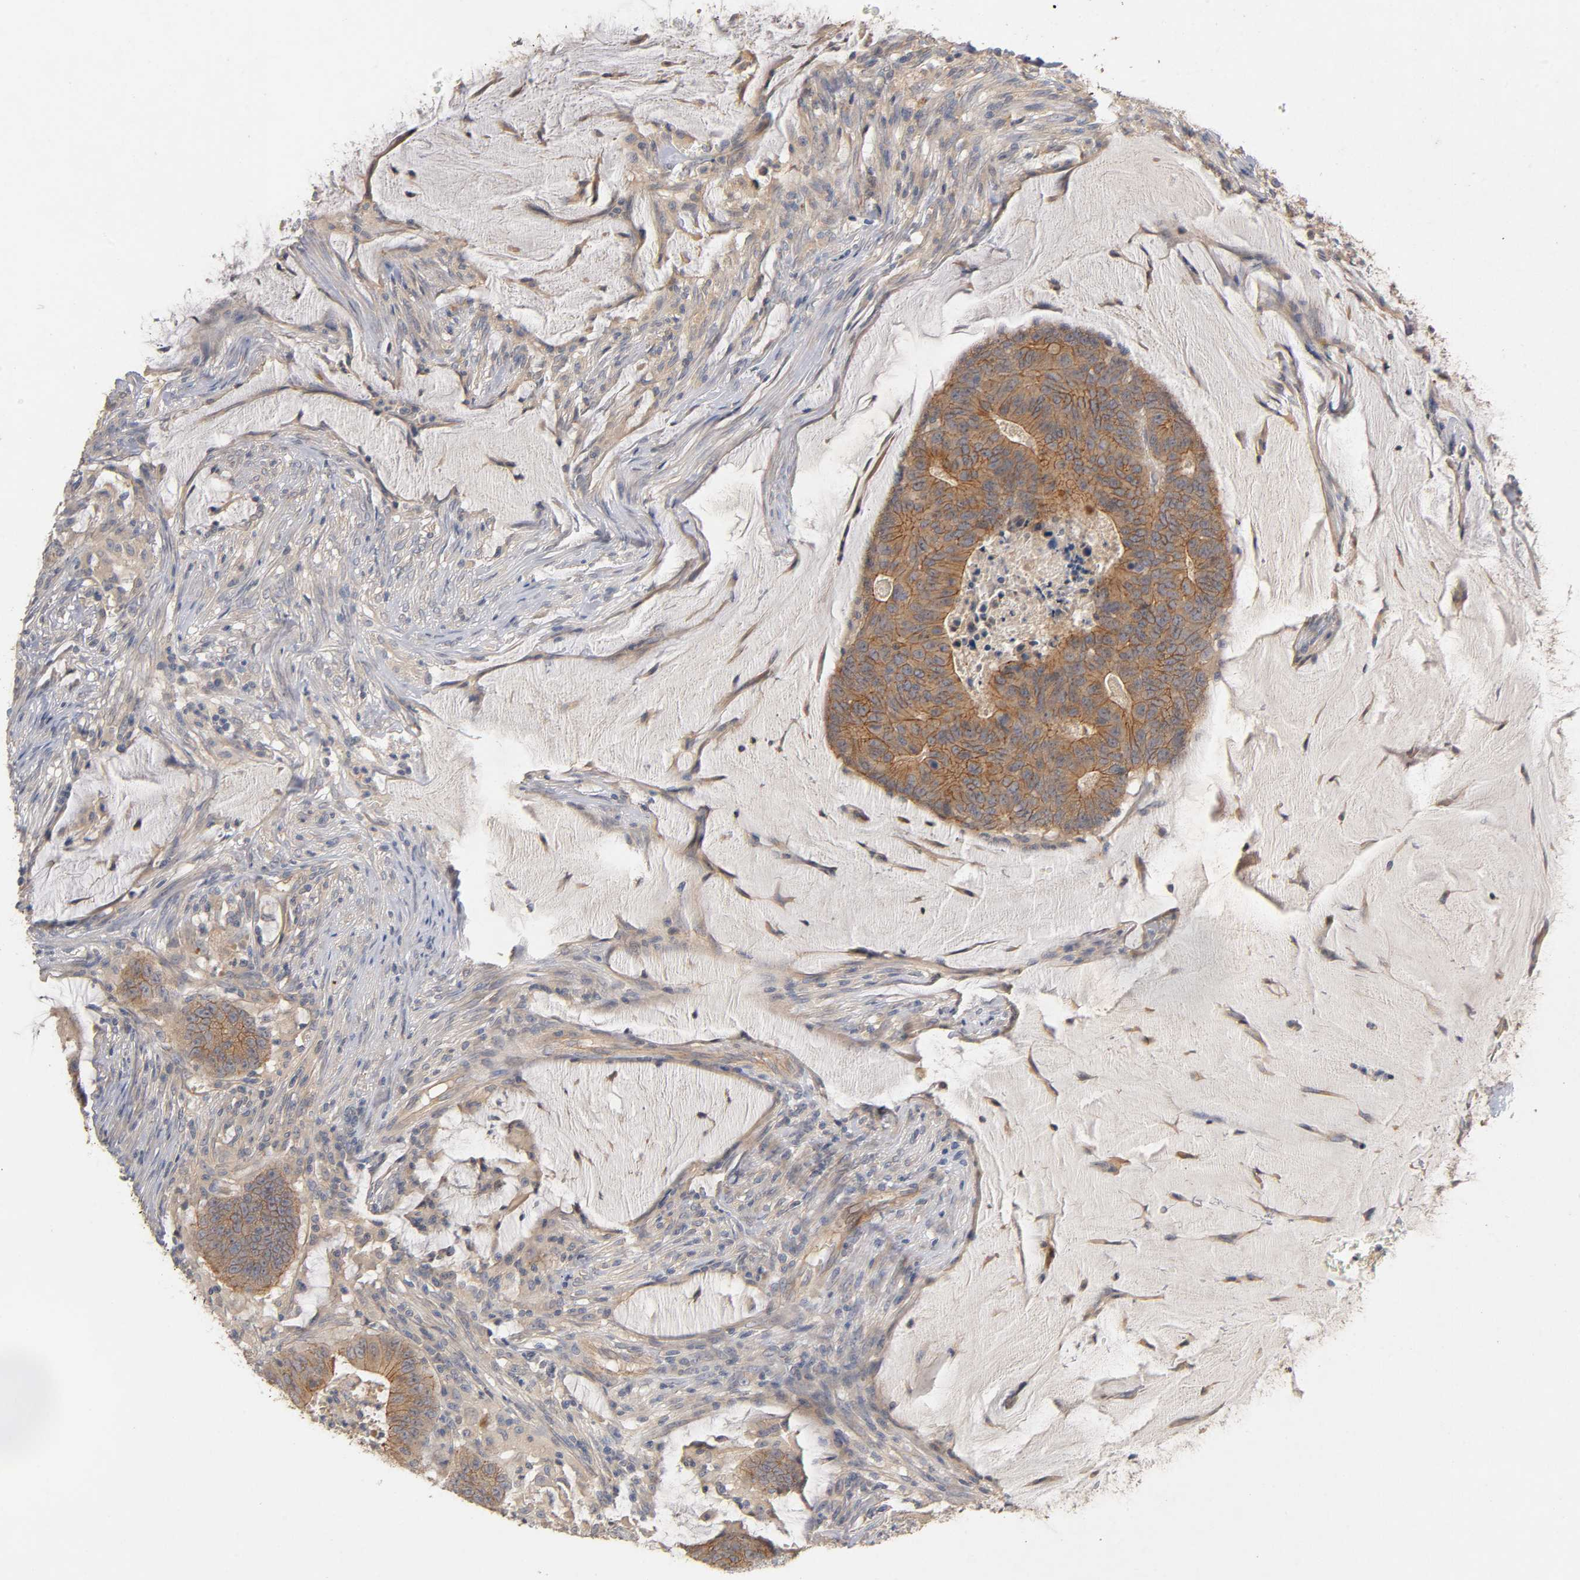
{"staining": {"intensity": "moderate", "quantity": ">75%", "location": "cytoplasmic/membranous"}, "tissue": "colorectal cancer", "cell_type": "Tumor cells", "image_type": "cancer", "snomed": [{"axis": "morphology", "description": "Adenocarcinoma, NOS"}, {"axis": "topography", "description": "Colon"}], "caption": "Protein expression analysis of colorectal cancer displays moderate cytoplasmic/membranous staining in approximately >75% of tumor cells.", "gene": "PDZD11", "patient": {"sex": "male", "age": 45}}